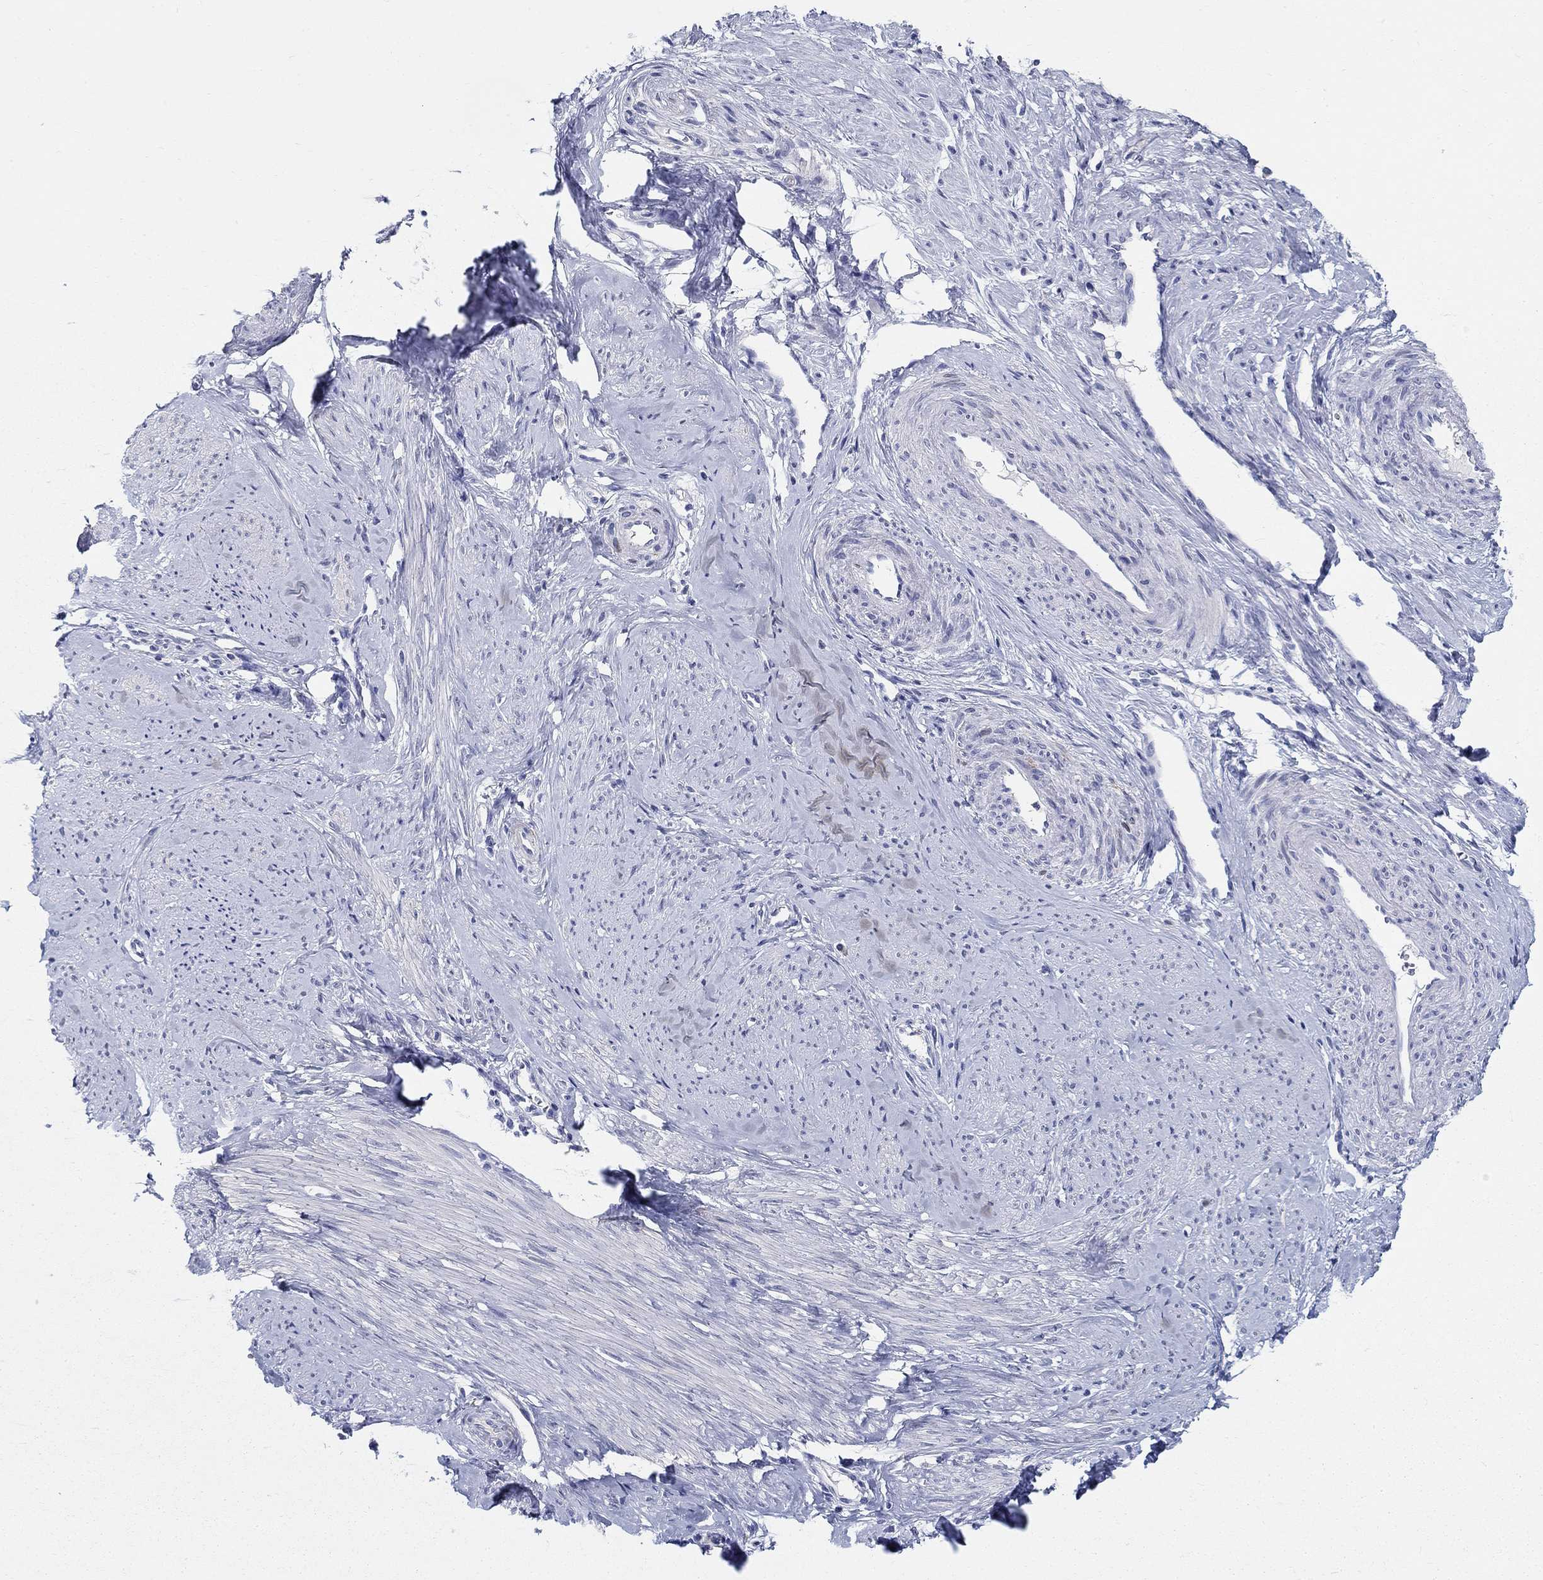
{"staining": {"intensity": "negative", "quantity": "none", "location": "none"}, "tissue": "smooth muscle", "cell_type": "Smooth muscle cells", "image_type": "normal", "snomed": [{"axis": "morphology", "description": "Normal tissue, NOS"}, {"axis": "topography", "description": "Smooth muscle"}], "caption": "DAB immunohistochemical staining of unremarkable human smooth muscle demonstrates no significant positivity in smooth muscle cells. (DAB IHC with hematoxylin counter stain).", "gene": "RAP1GAP", "patient": {"sex": "female", "age": 48}}